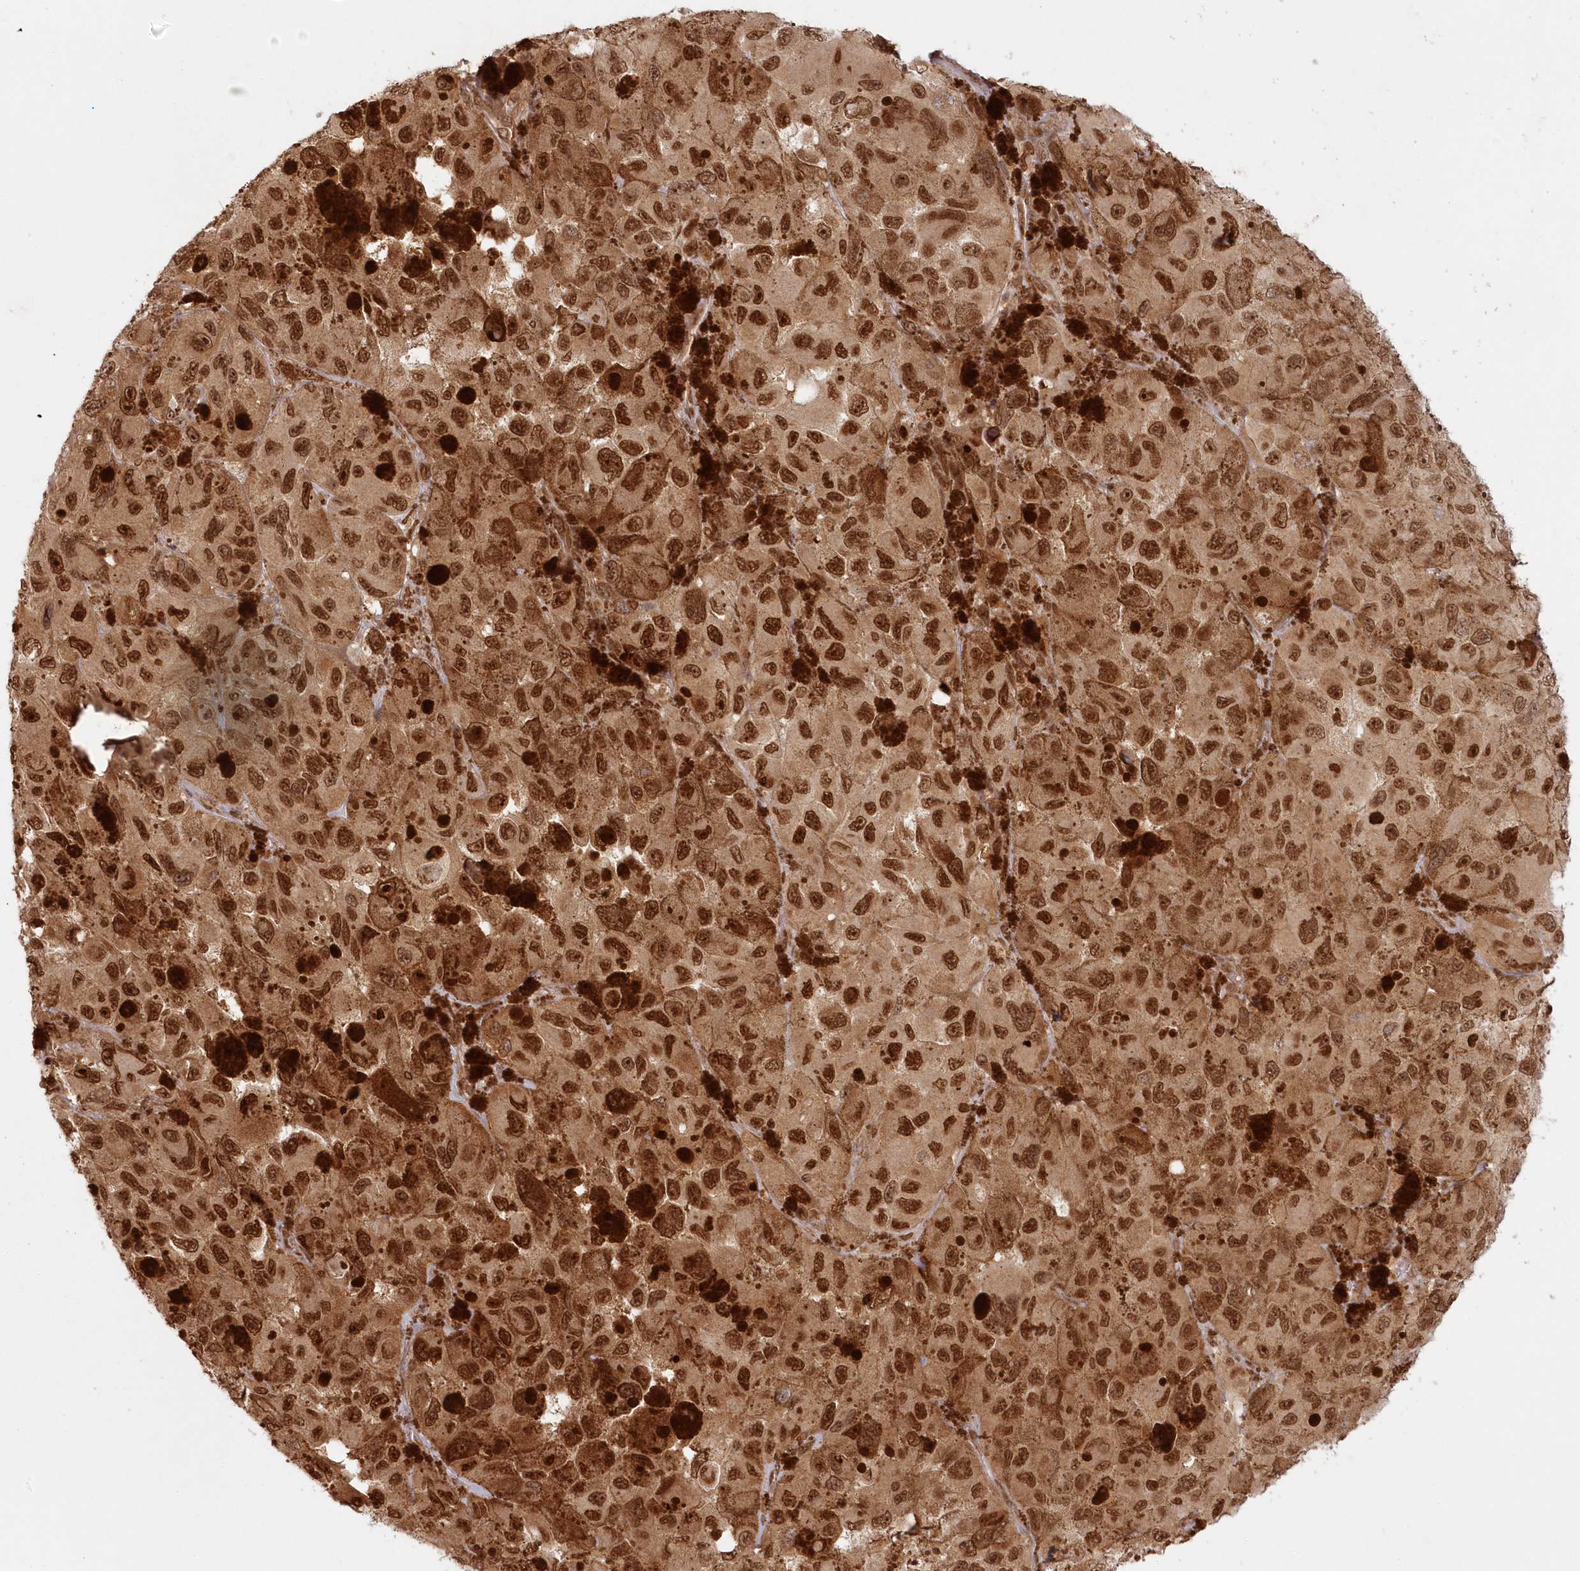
{"staining": {"intensity": "strong", "quantity": ">75%", "location": "cytoplasmic/membranous,nuclear"}, "tissue": "melanoma", "cell_type": "Tumor cells", "image_type": "cancer", "snomed": [{"axis": "morphology", "description": "Malignant melanoma, NOS"}, {"axis": "topography", "description": "Skin"}], "caption": "A brown stain shows strong cytoplasmic/membranous and nuclear positivity of a protein in malignant melanoma tumor cells.", "gene": "TOGARAM2", "patient": {"sex": "female", "age": 73}}